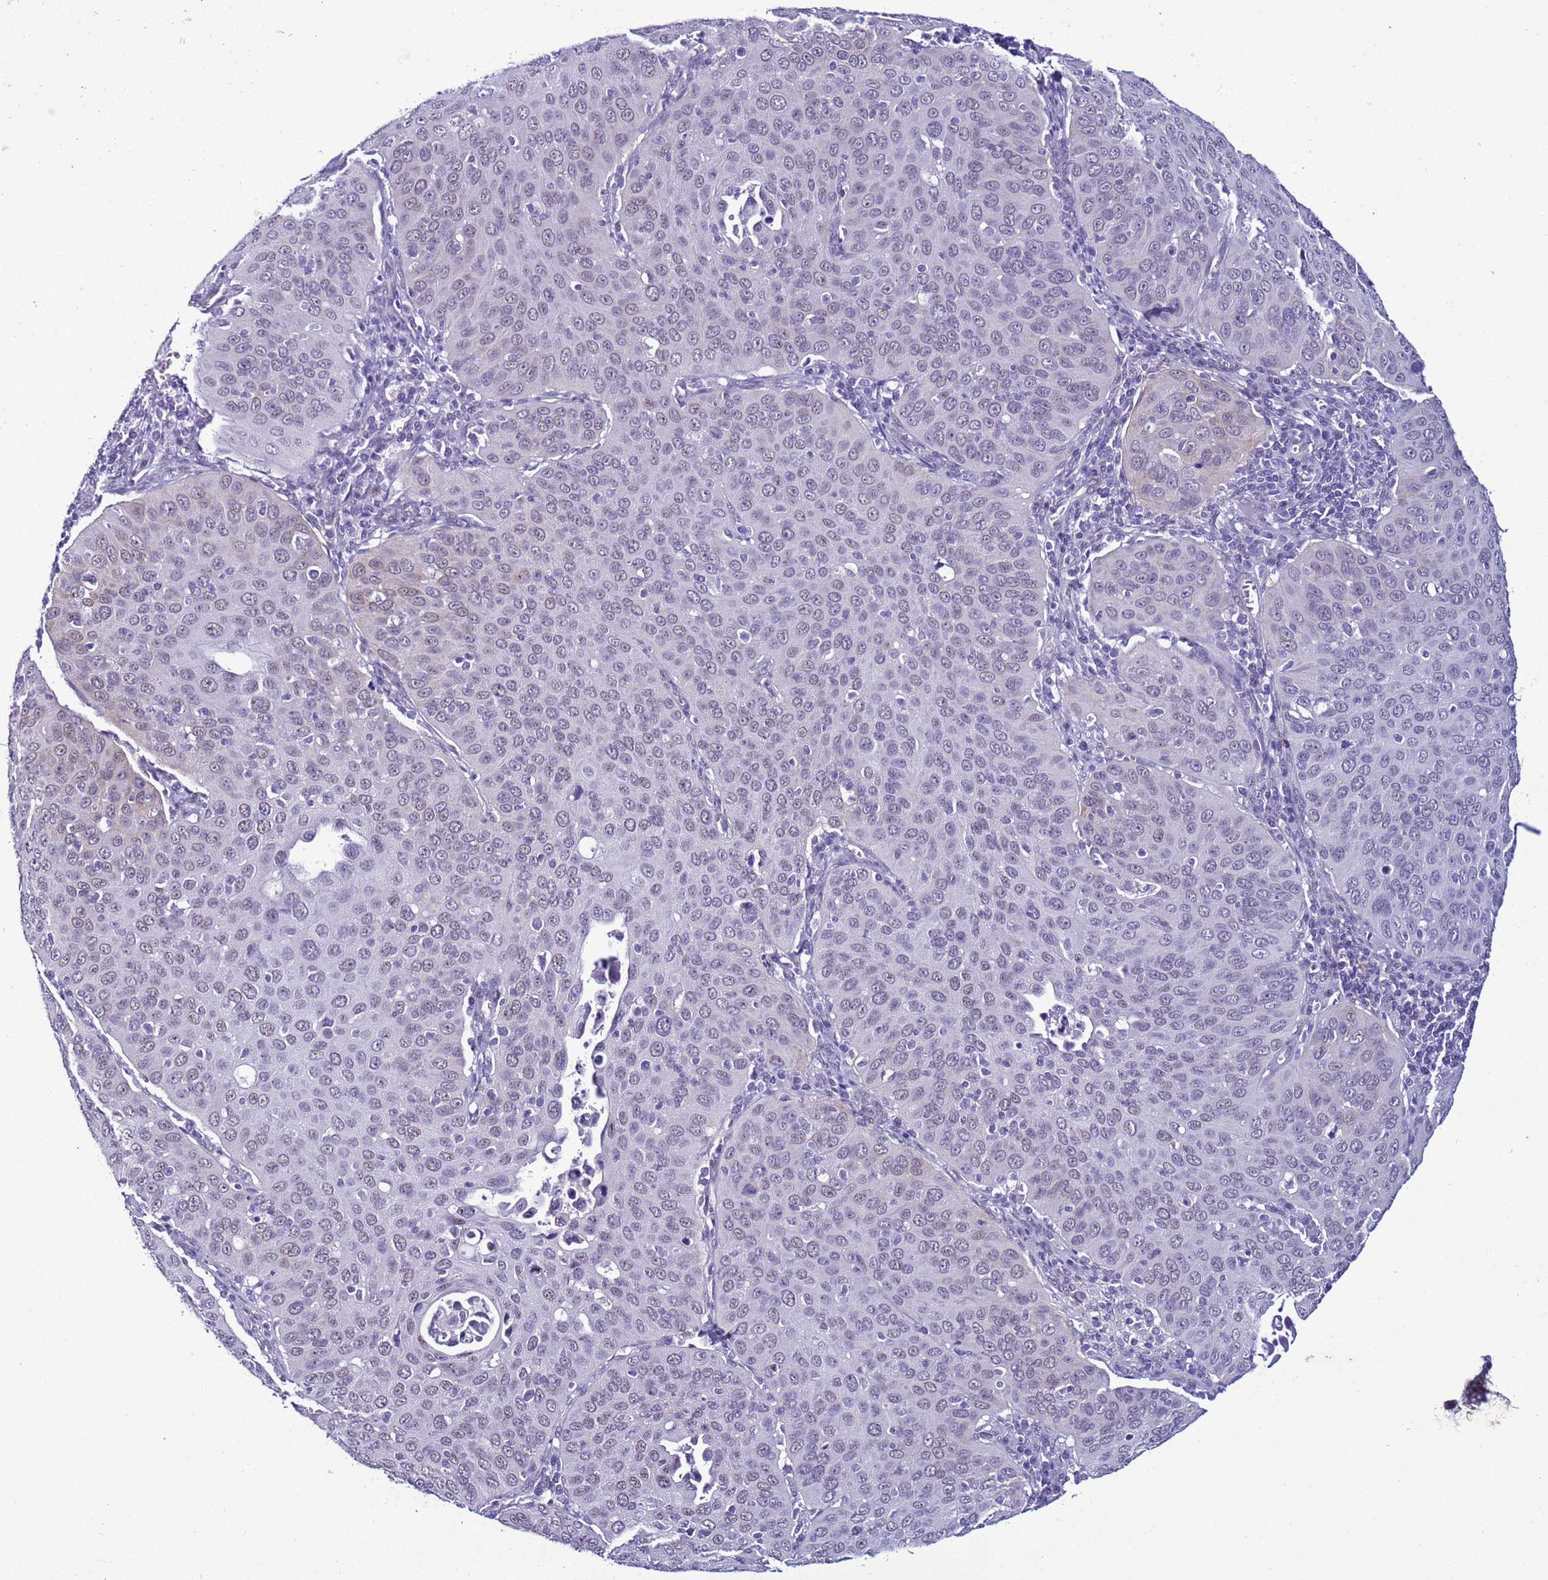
{"staining": {"intensity": "weak", "quantity": "<25%", "location": "nuclear"}, "tissue": "cervical cancer", "cell_type": "Tumor cells", "image_type": "cancer", "snomed": [{"axis": "morphology", "description": "Squamous cell carcinoma, NOS"}, {"axis": "topography", "description": "Cervix"}], "caption": "Squamous cell carcinoma (cervical) stained for a protein using immunohistochemistry reveals no positivity tumor cells.", "gene": "LRRC10B", "patient": {"sex": "female", "age": 36}}